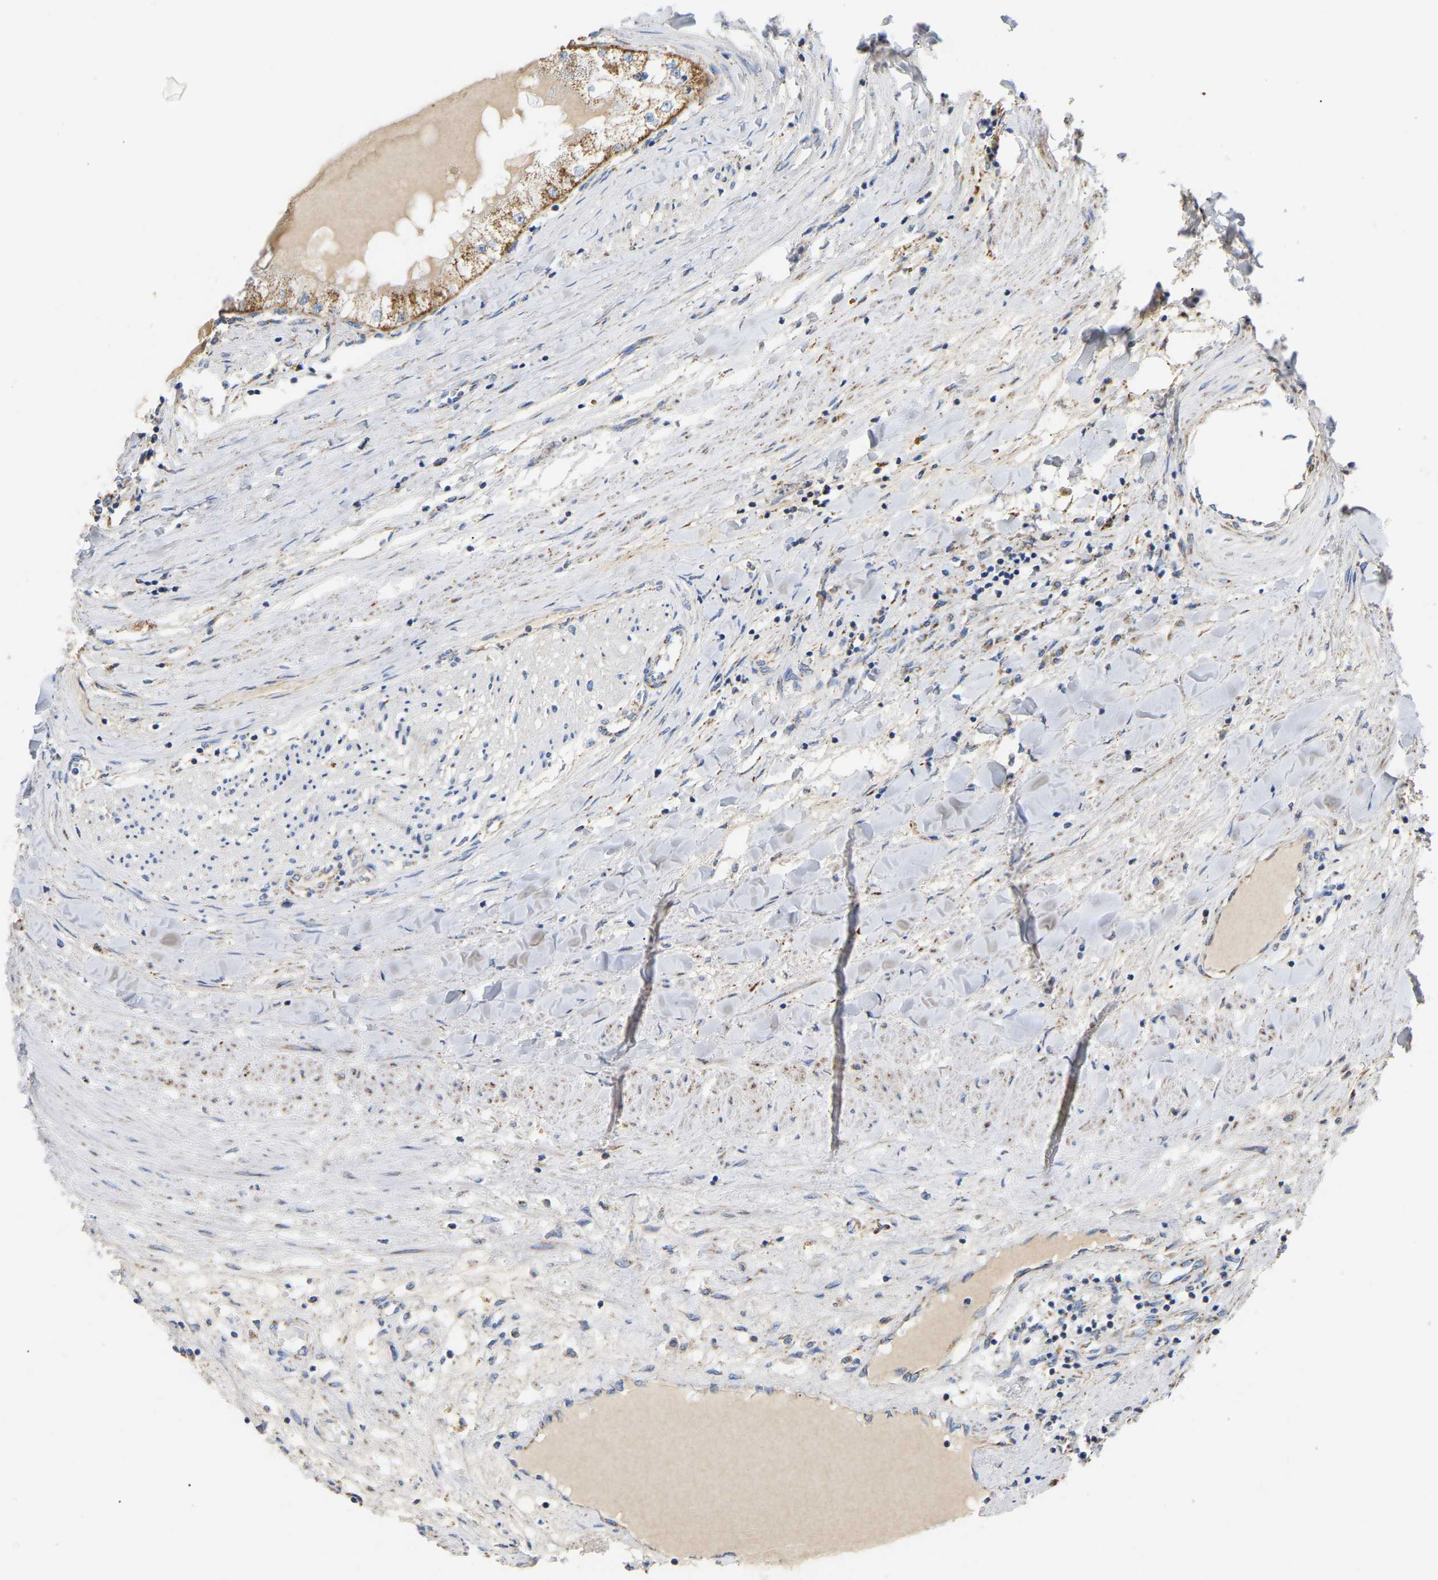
{"staining": {"intensity": "moderate", "quantity": "25%-75%", "location": "cytoplasmic/membranous"}, "tissue": "renal cancer", "cell_type": "Tumor cells", "image_type": "cancer", "snomed": [{"axis": "morphology", "description": "Adenocarcinoma, NOS"}, {"axis": "topography", "description": "Kidney"}], "caption": "Immunohistochemical staining of renal adenocarcinoma demonstrates medium levels of moderate cytoplasmic/membranous protein positivity in about 25%-75% of tumor cells. Immunohistochemistry (ihc) stains the protein in brown and the nuclei are stained blue.", "gene": "HIBADH", "patient": {"sex": "male", "age": 68}}